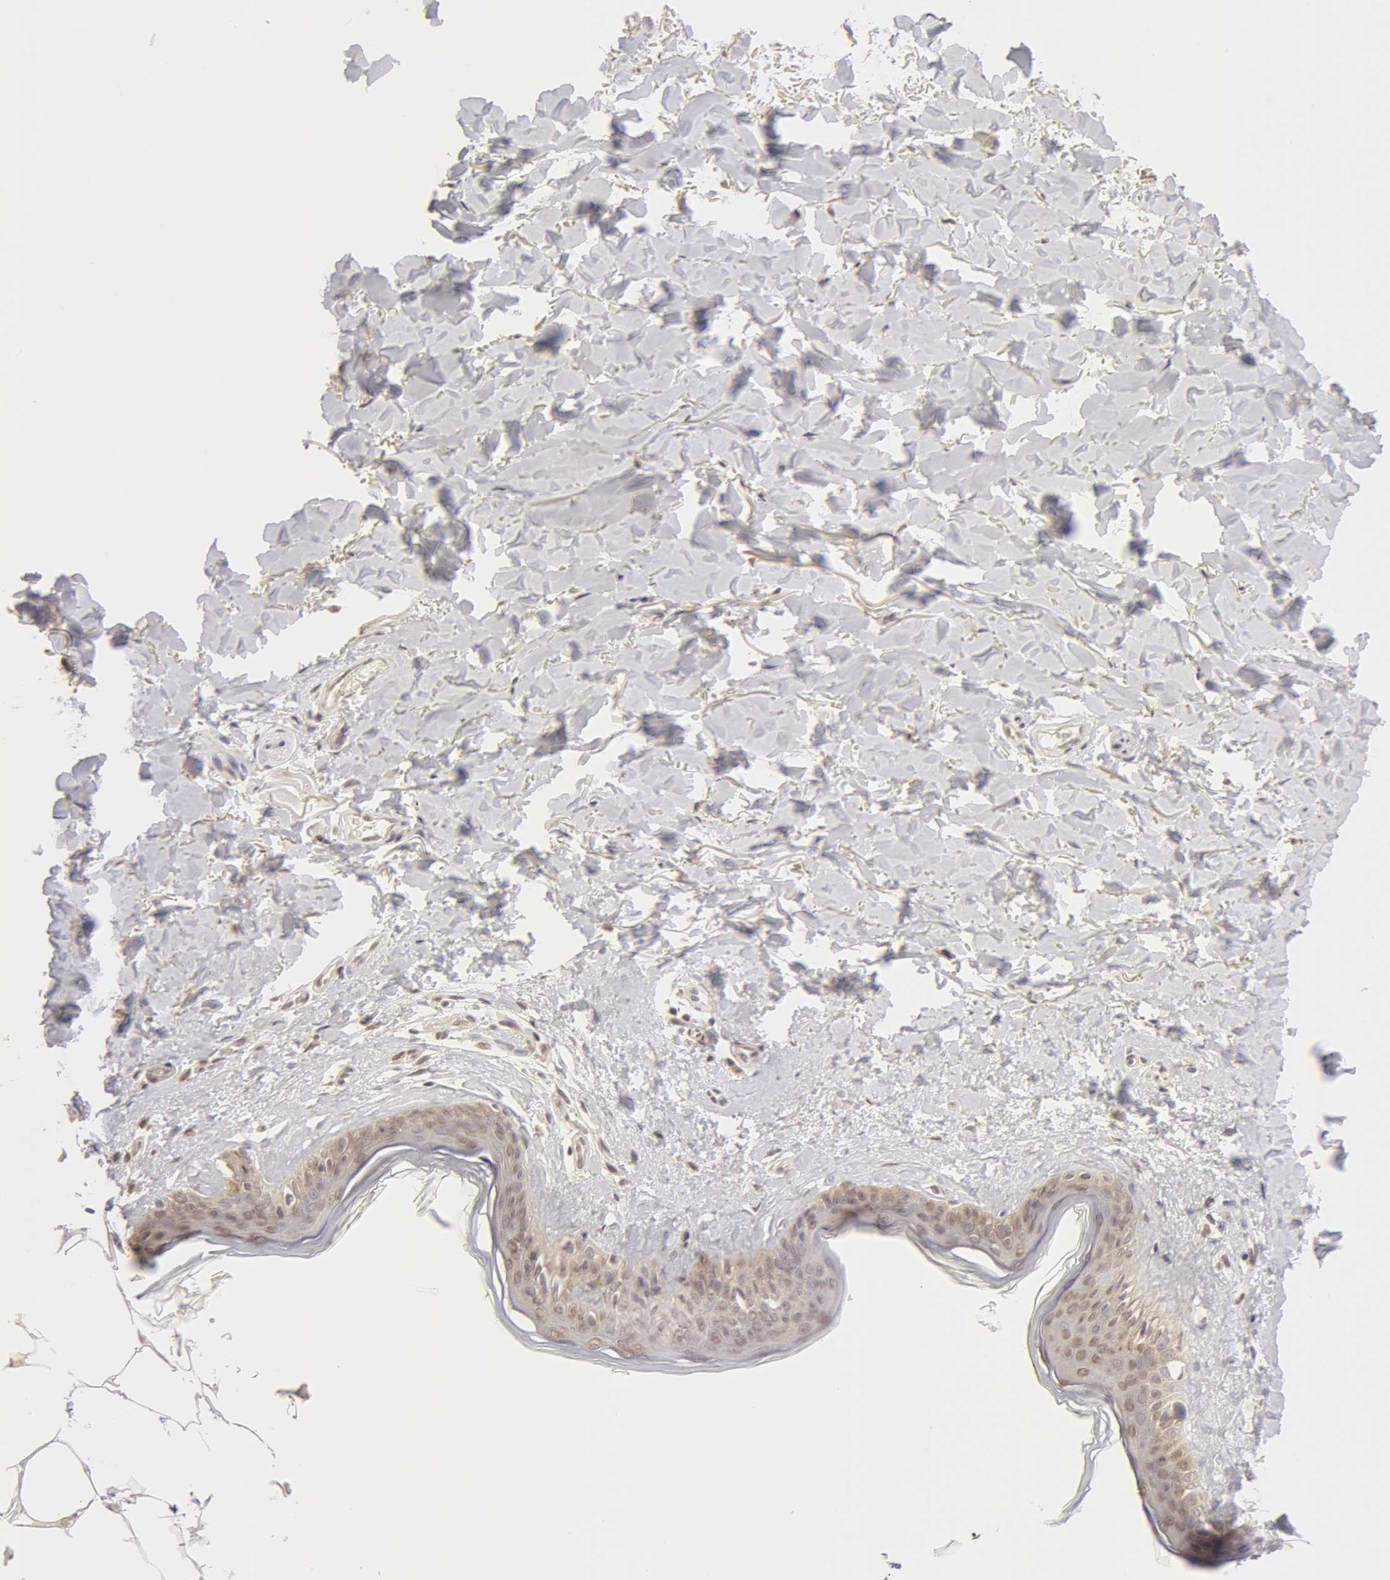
{"staining": {"intensity": "moderate", "quantity": "25%-75%", "location": "cytoplasmic/membranous"}, "tissue": "skin", "cell_type": "Fibroblasts", "image_type": "normal", "snomed": [{"axis": "morphology", "description": "Normal tissue, NOS"}, {"axis": "topography", "description": "Skin"}], "caption": "Skin stained with a brown dye demonstrates moderate cytoplasmic/membranous positive expression in about 25%-75% of fibroblasts.", "gene": "ADAM10", "patient": {"sex": "female", "age": 56}}